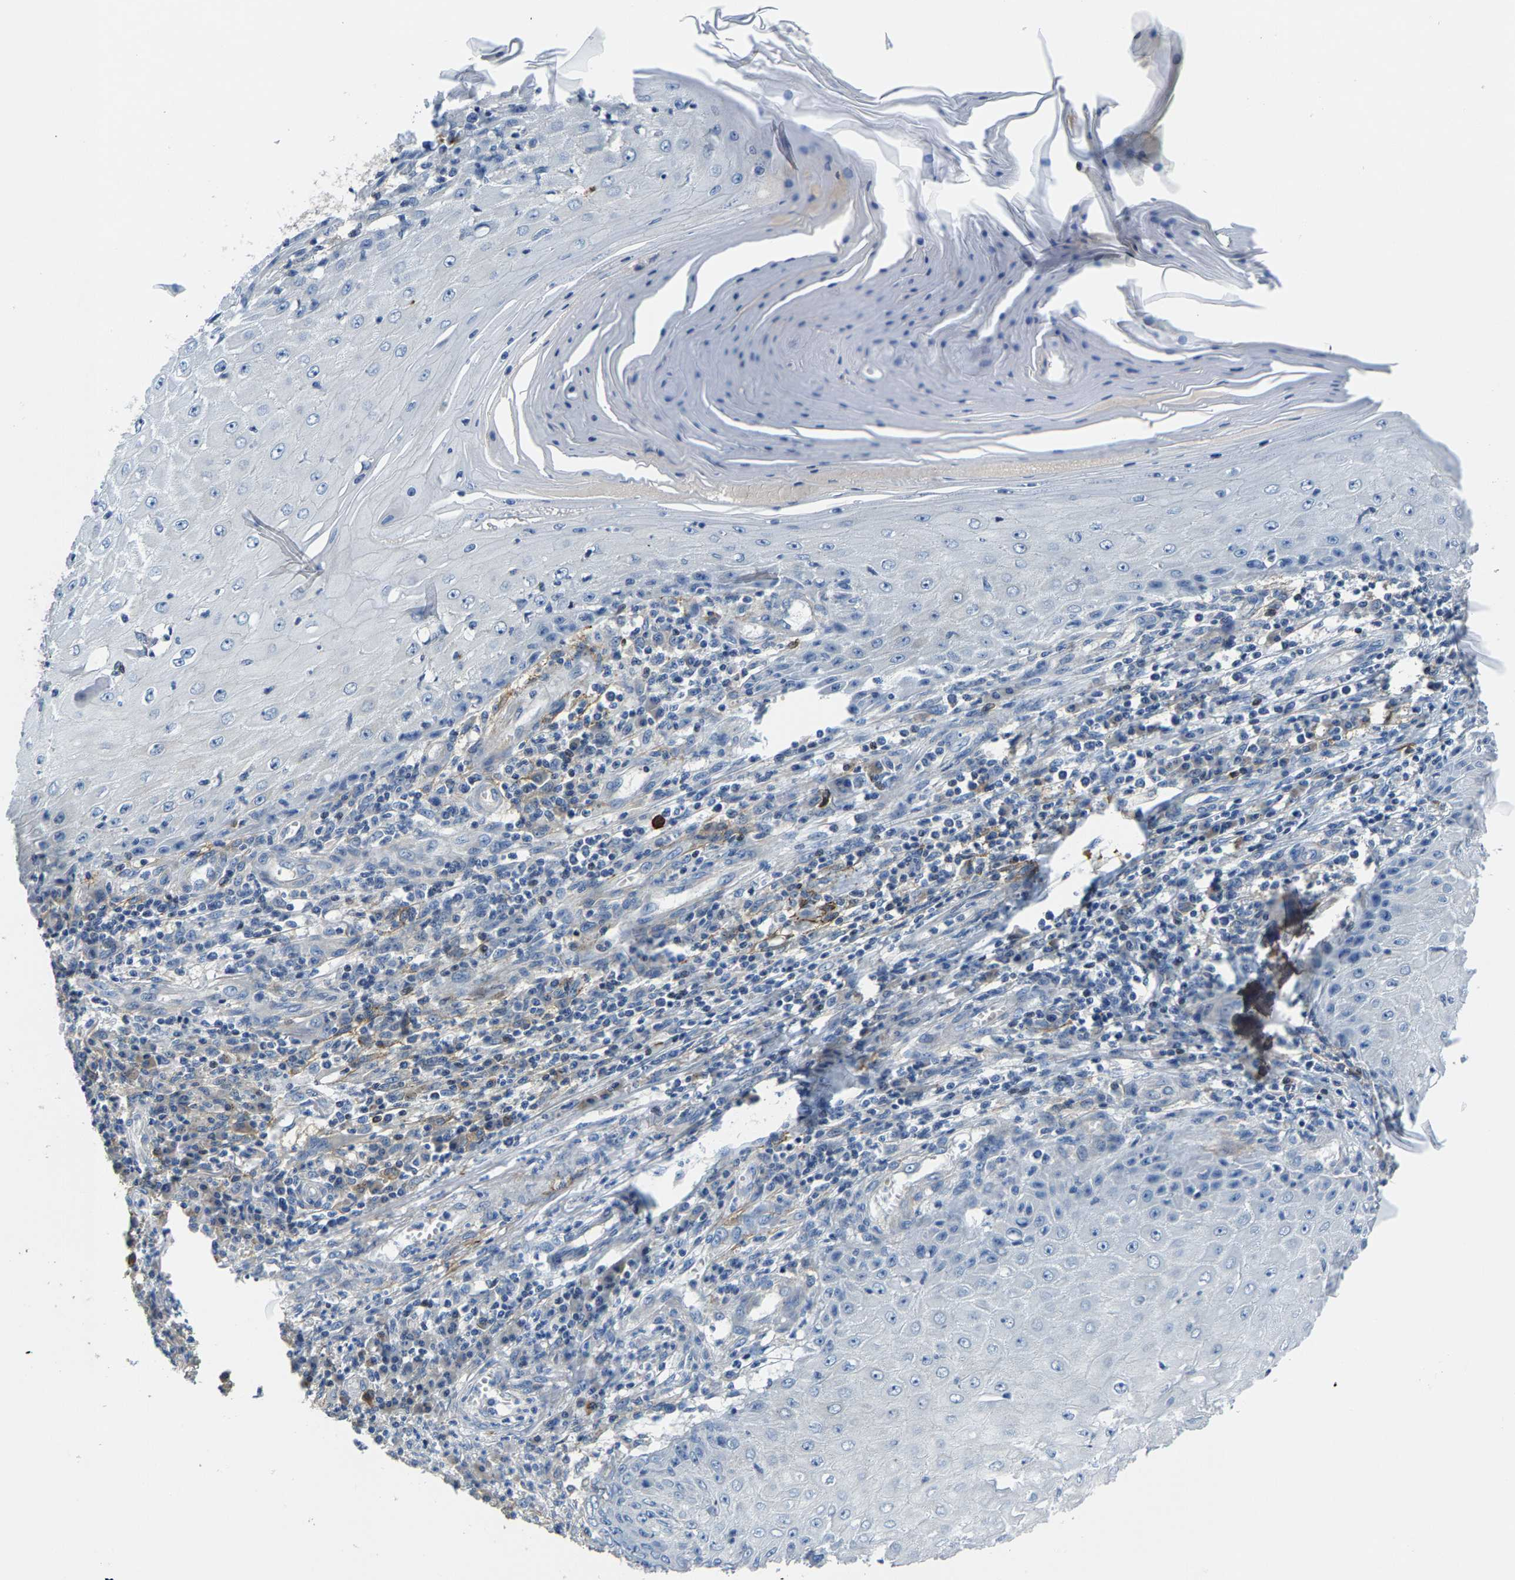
{"staining": {"intensity": "negative", "quantity": "none", "location": "none"}, "tissue": "skin cancer", "cell_type": "Tumor cells", "image_type": "cancer", "snomed": [{"axis": "morphology", "description": "Squamous cell carcinoma, NOS"}, {"axis": "topography", "description": "Skin"}], "caption": "Immunohistochemistry (IHC) histopathology image of neoplastic tissue: skin cancer (squamous cell carcinoma) stained with DAB displays no significant protein expression in tumor cells.", "gene": "AGBL3", "patient": {"sex": "female", "age": 73}}